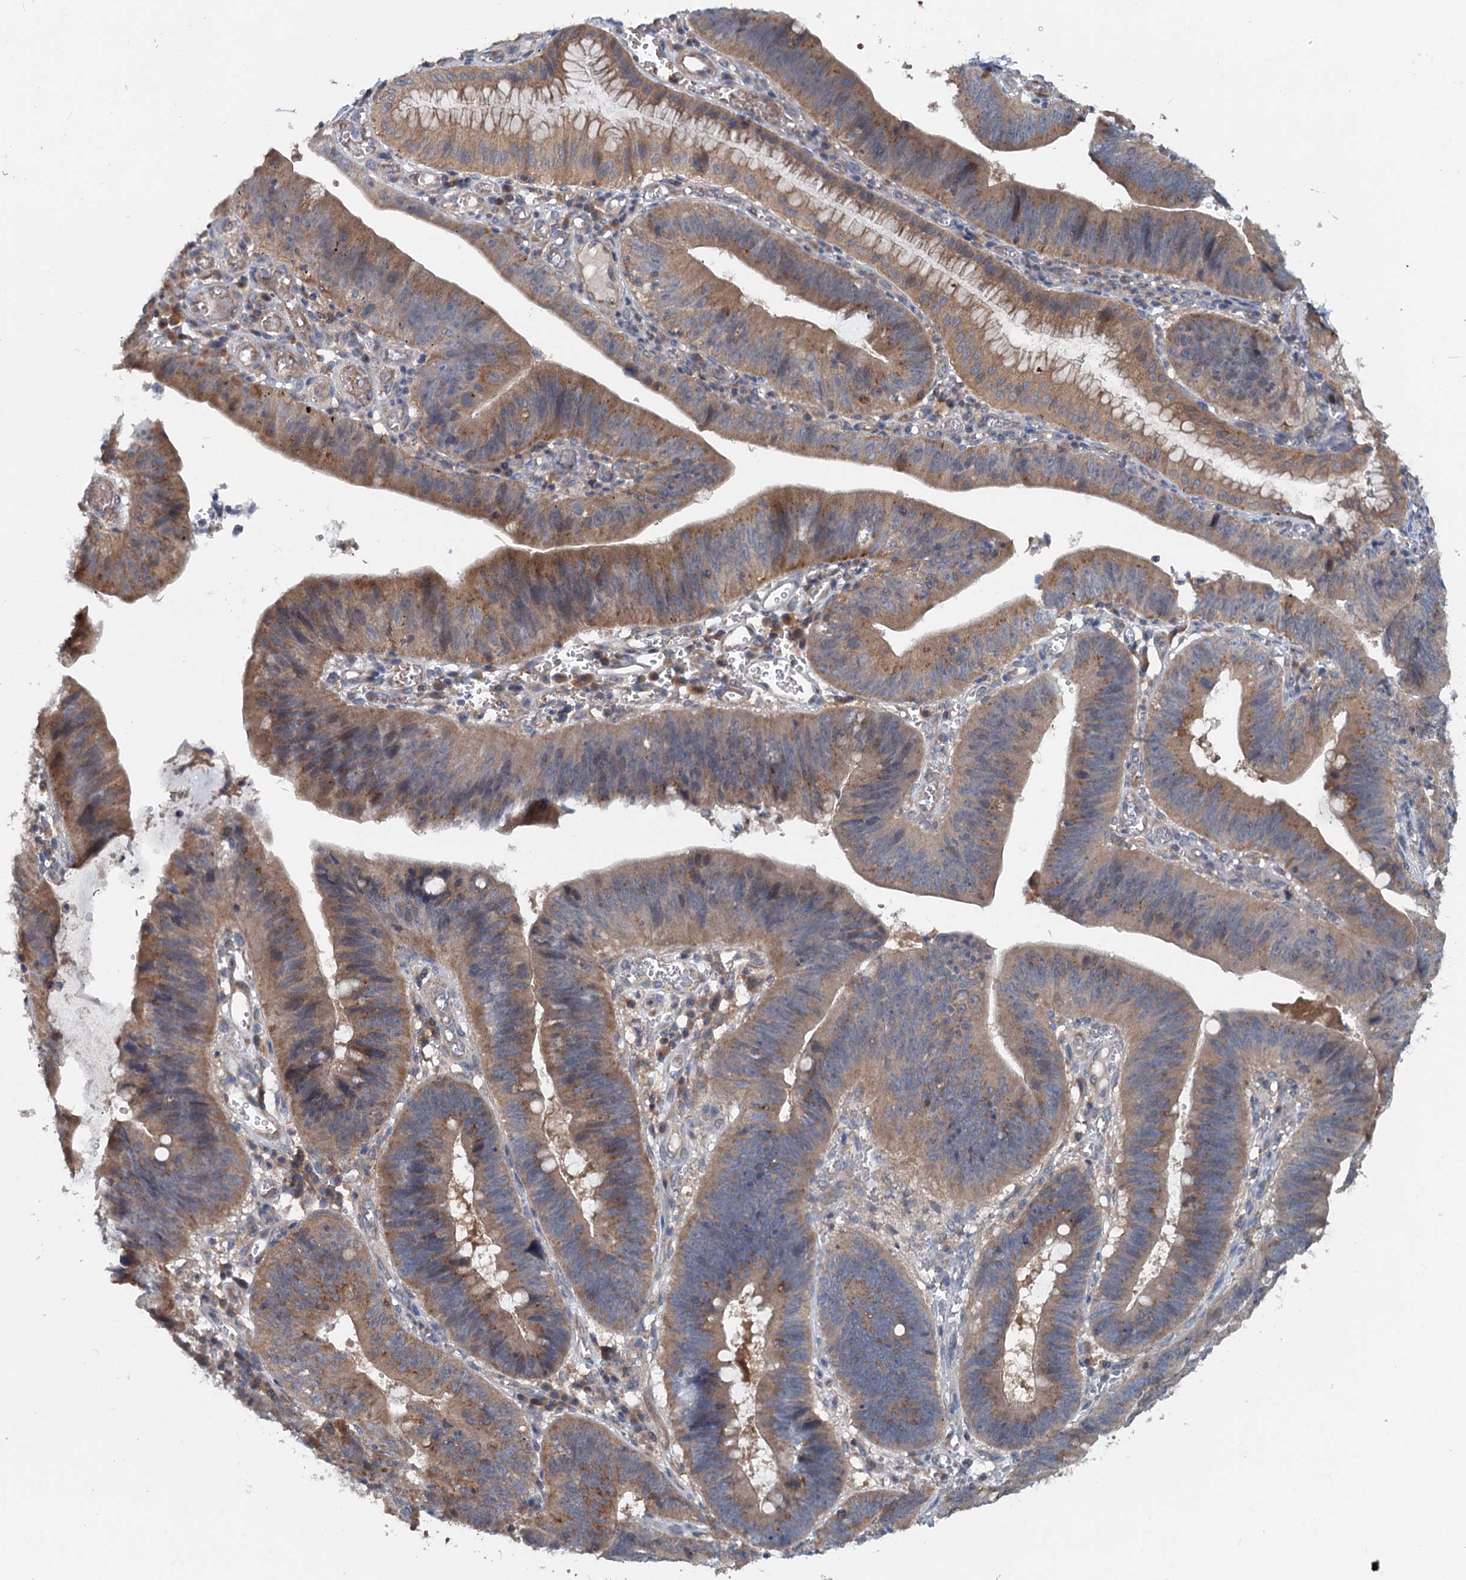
{"staining": {"intensity": "moderate", "quantity": ">75%", "location": "cytoplasmic/membranous"}, "tissue": "stomach cancer", "cell_type": "Tumor cells", "image_type": "cancer", "snomed": [{"axis": "morphology", "description": "Adenocarcinoma, NOS"}, {"axis": "topography", "description": "Stomach"}], "caption": "Immunohistochemistry photomicrograph of neoplastic tissue: human stomach adenocarcinoma stained using IHC demonstrates medium levels of moderate protein expression localized specifically in the cytoplasmic/membranous of tumor cells, appearing as a cytoplasmic/membranous brown color.", "gene": "TEDC1", "patient": {"sex": "male", "age": 59}}